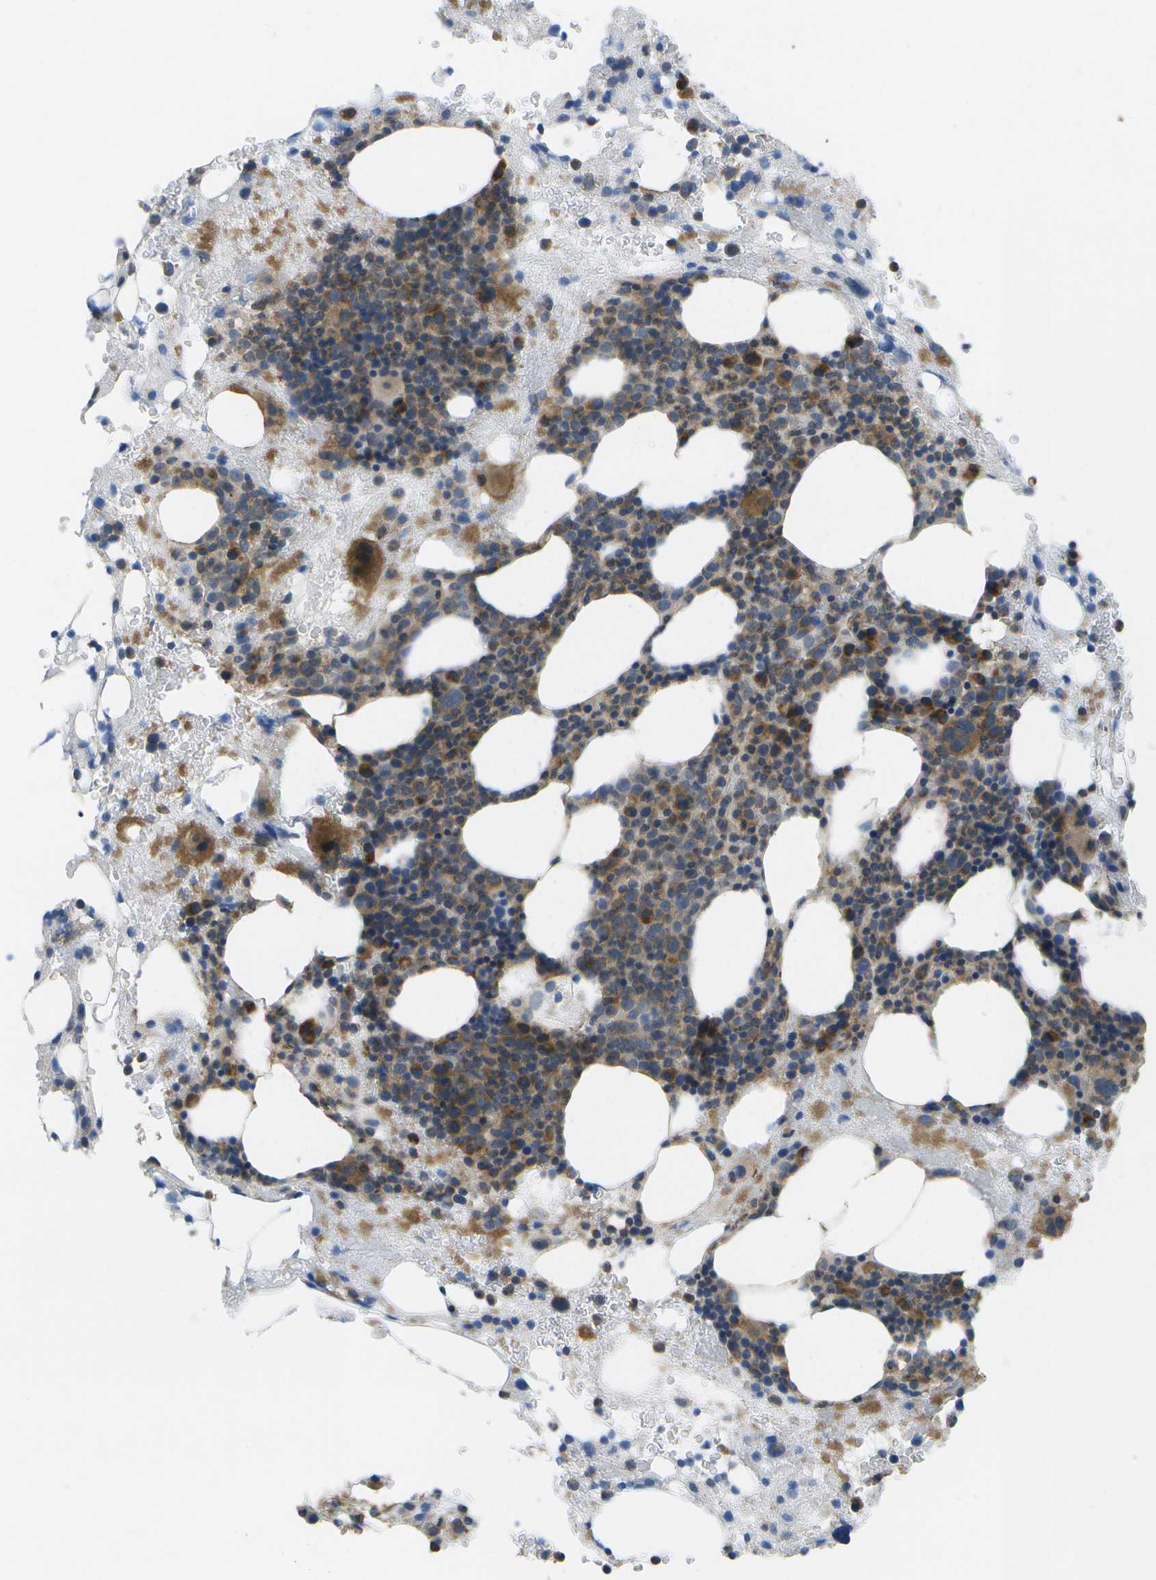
{"staining": {"intensity": "moderate", "quantity": "25%-75%", "location": "cytoplasmic/membranous"}, "tissue": "bone marrow", "cell_type": "Hematopoietic cells", "image_type": "normal", "snomed": [{"axis": "morphology", "description": "Normal tissue, NOS"}, {"axis": "morphology", "description": "Inflammation, NOS"}, {"axis": "topography", "description": "Bone marrow"}], "caption": "Immunohistochemistry (IHC) of unremarkable bone marrow demonstrates medium levels of moderate cytoplasmic/membranous expression in about 25%-75% of hematopoietic cells. (IHC, brightfield microscopy, high magnification).", "gene": "DPM3", "patient": {"sex": "female", "age": 78}}